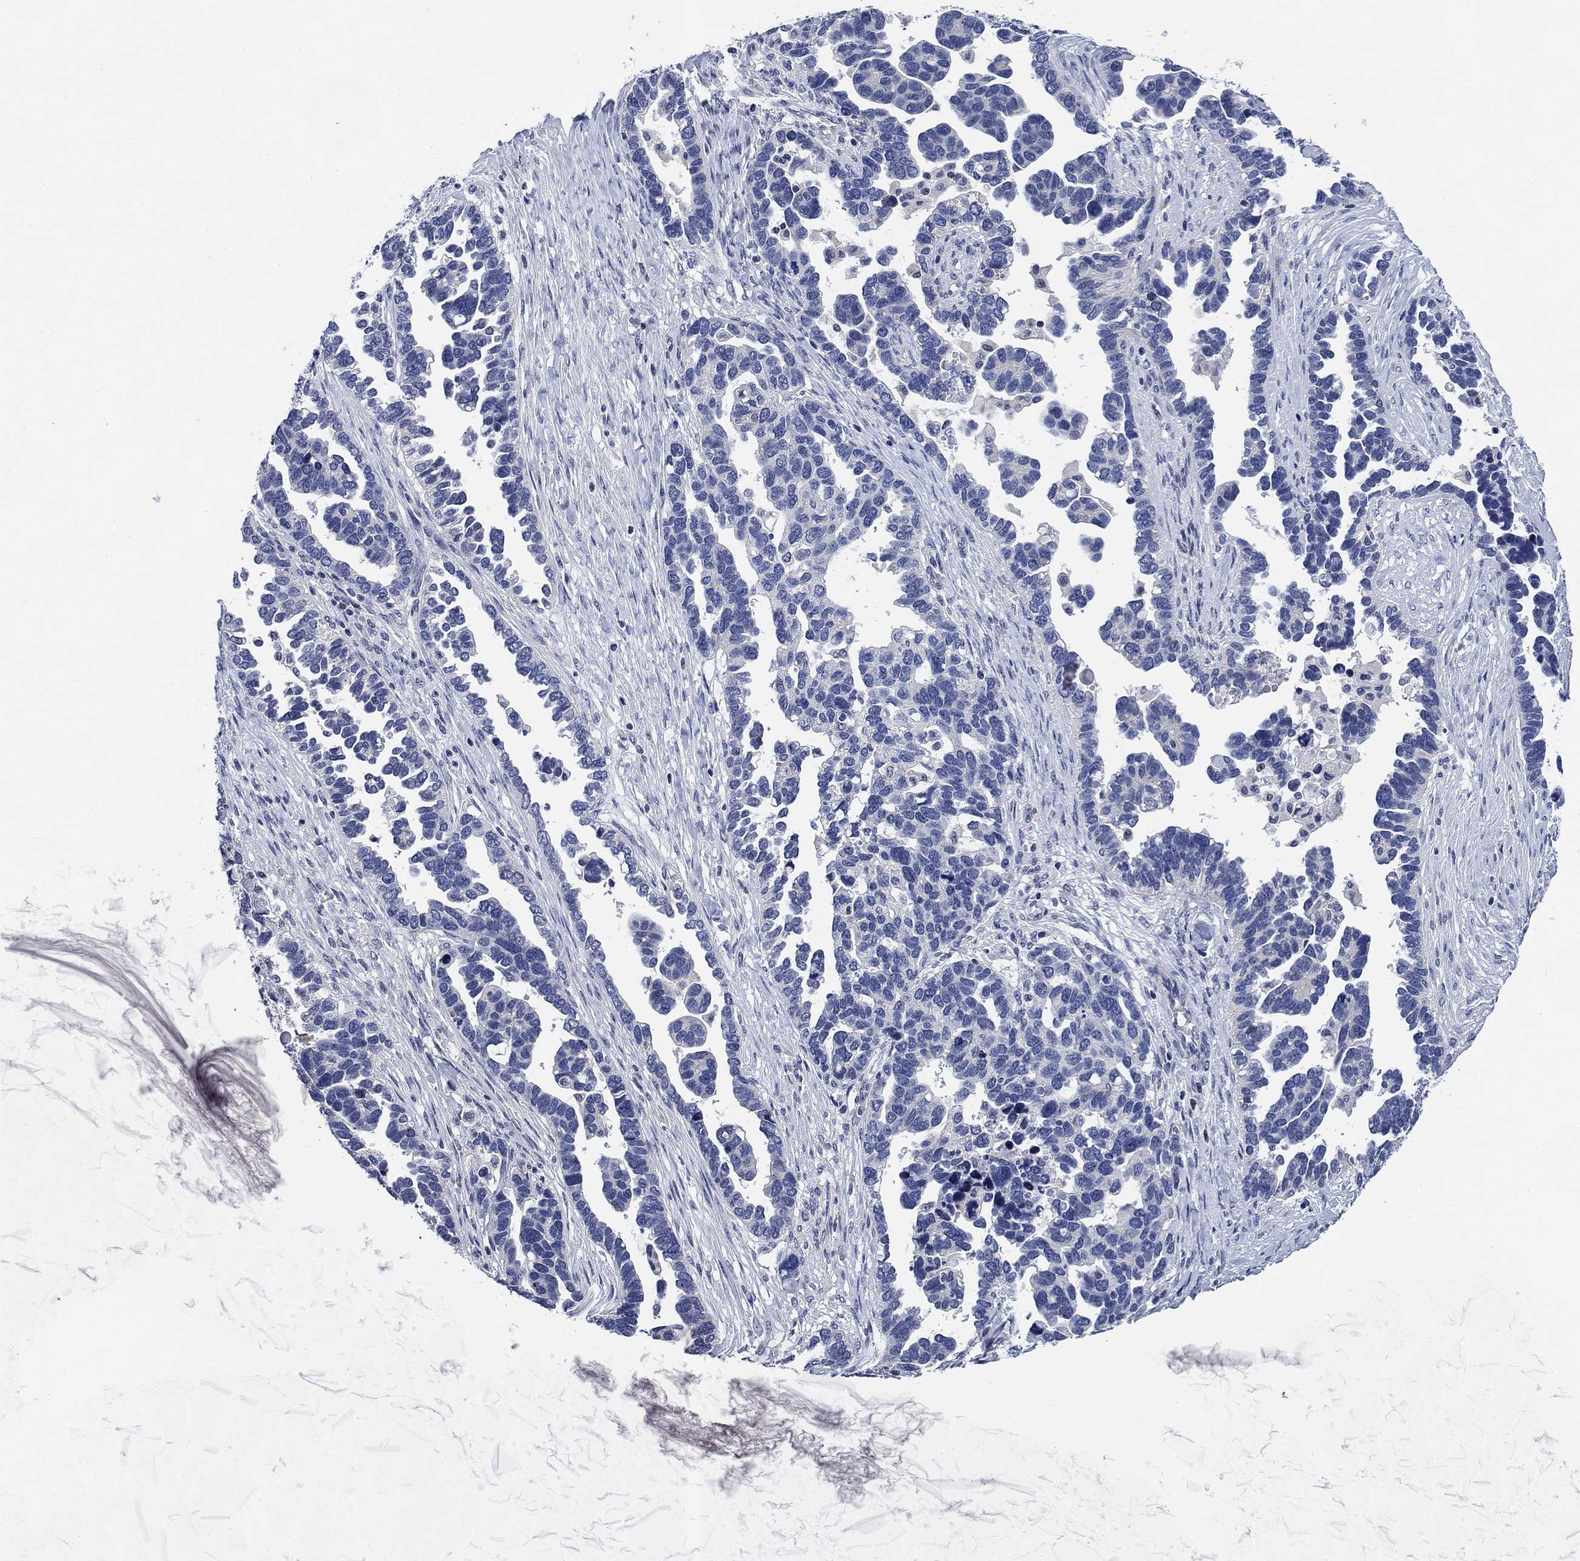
{"staining": {"intensity": "negative", "quantity": "none", "location": "none"}, "tissue": "ovarian cancer", "cell_type": "Tumor cells", "image_type": "cancer", "snomed": [{"axis": "morphology", "description": "Cystadenocarcinoma, serous, NOS"}, {"axis": "topography", "description": "Ovary"}], "caption": "Photomicrograph shows no significant protein staining in tumor cells of ovarian cancer.", "gene": "DAZL", "patient": {"sex": "female", "age": 54}}